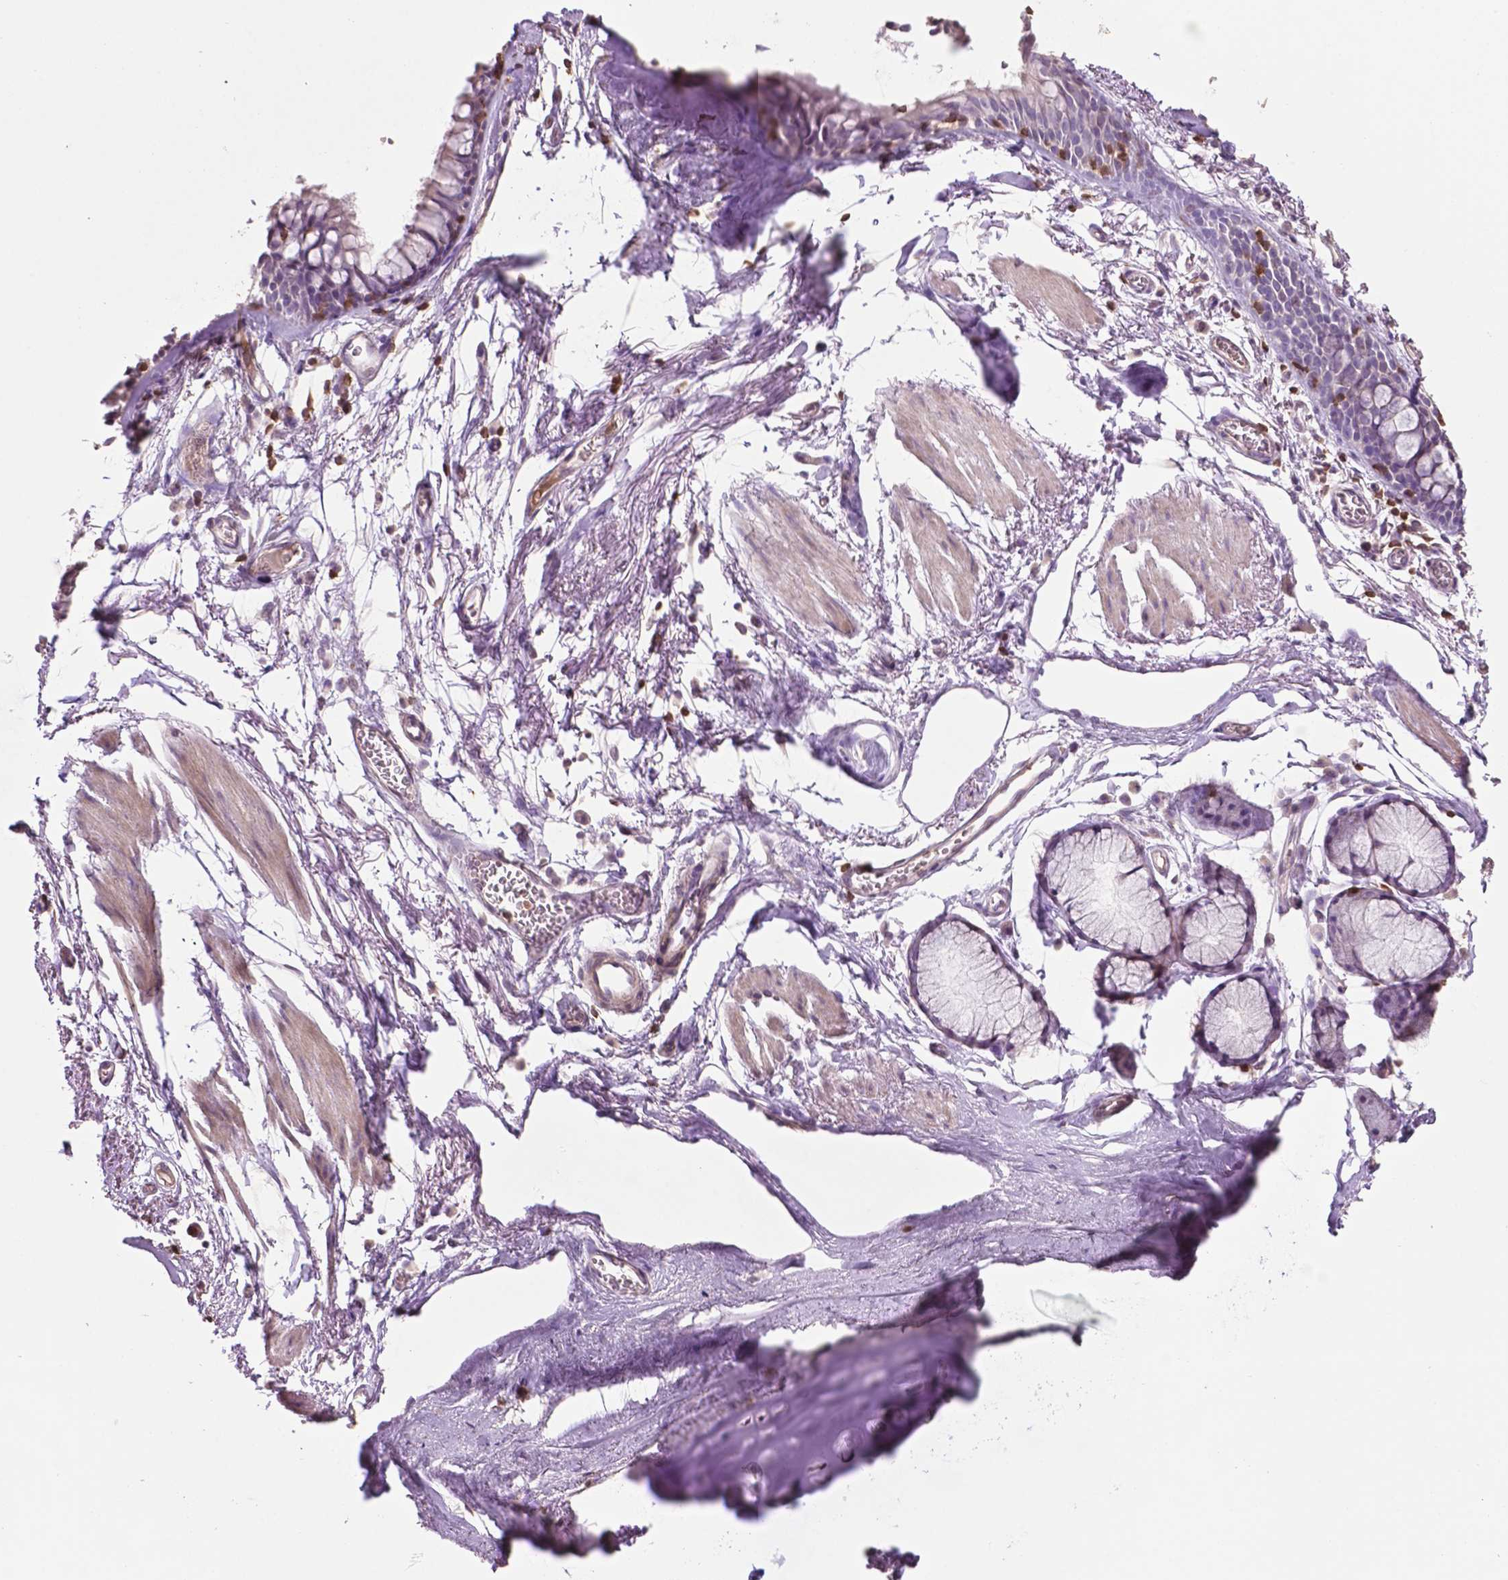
{"staining": {"intensity": "negative", "quantity": "none", "location": "none"}, "tissue": "adipose tissue", "cell_type": "Adipocytes", "image_type": "normal", "snomed": [{"axis": "morphology", "description": "Normal tissue, NOS"}, {"axis": "topography", "description": "Cartilage tissue"}, {"axis": "topography", "description": "Bronchus"}], "caption": "DAB (3,3'-diaminobenzidine) immunohistochemical staining of normal adipose tissue reveals no significant expression in adipocytes.", "gene": "TBC1D10C", "patient": {"sex": "female", "age": 79}}